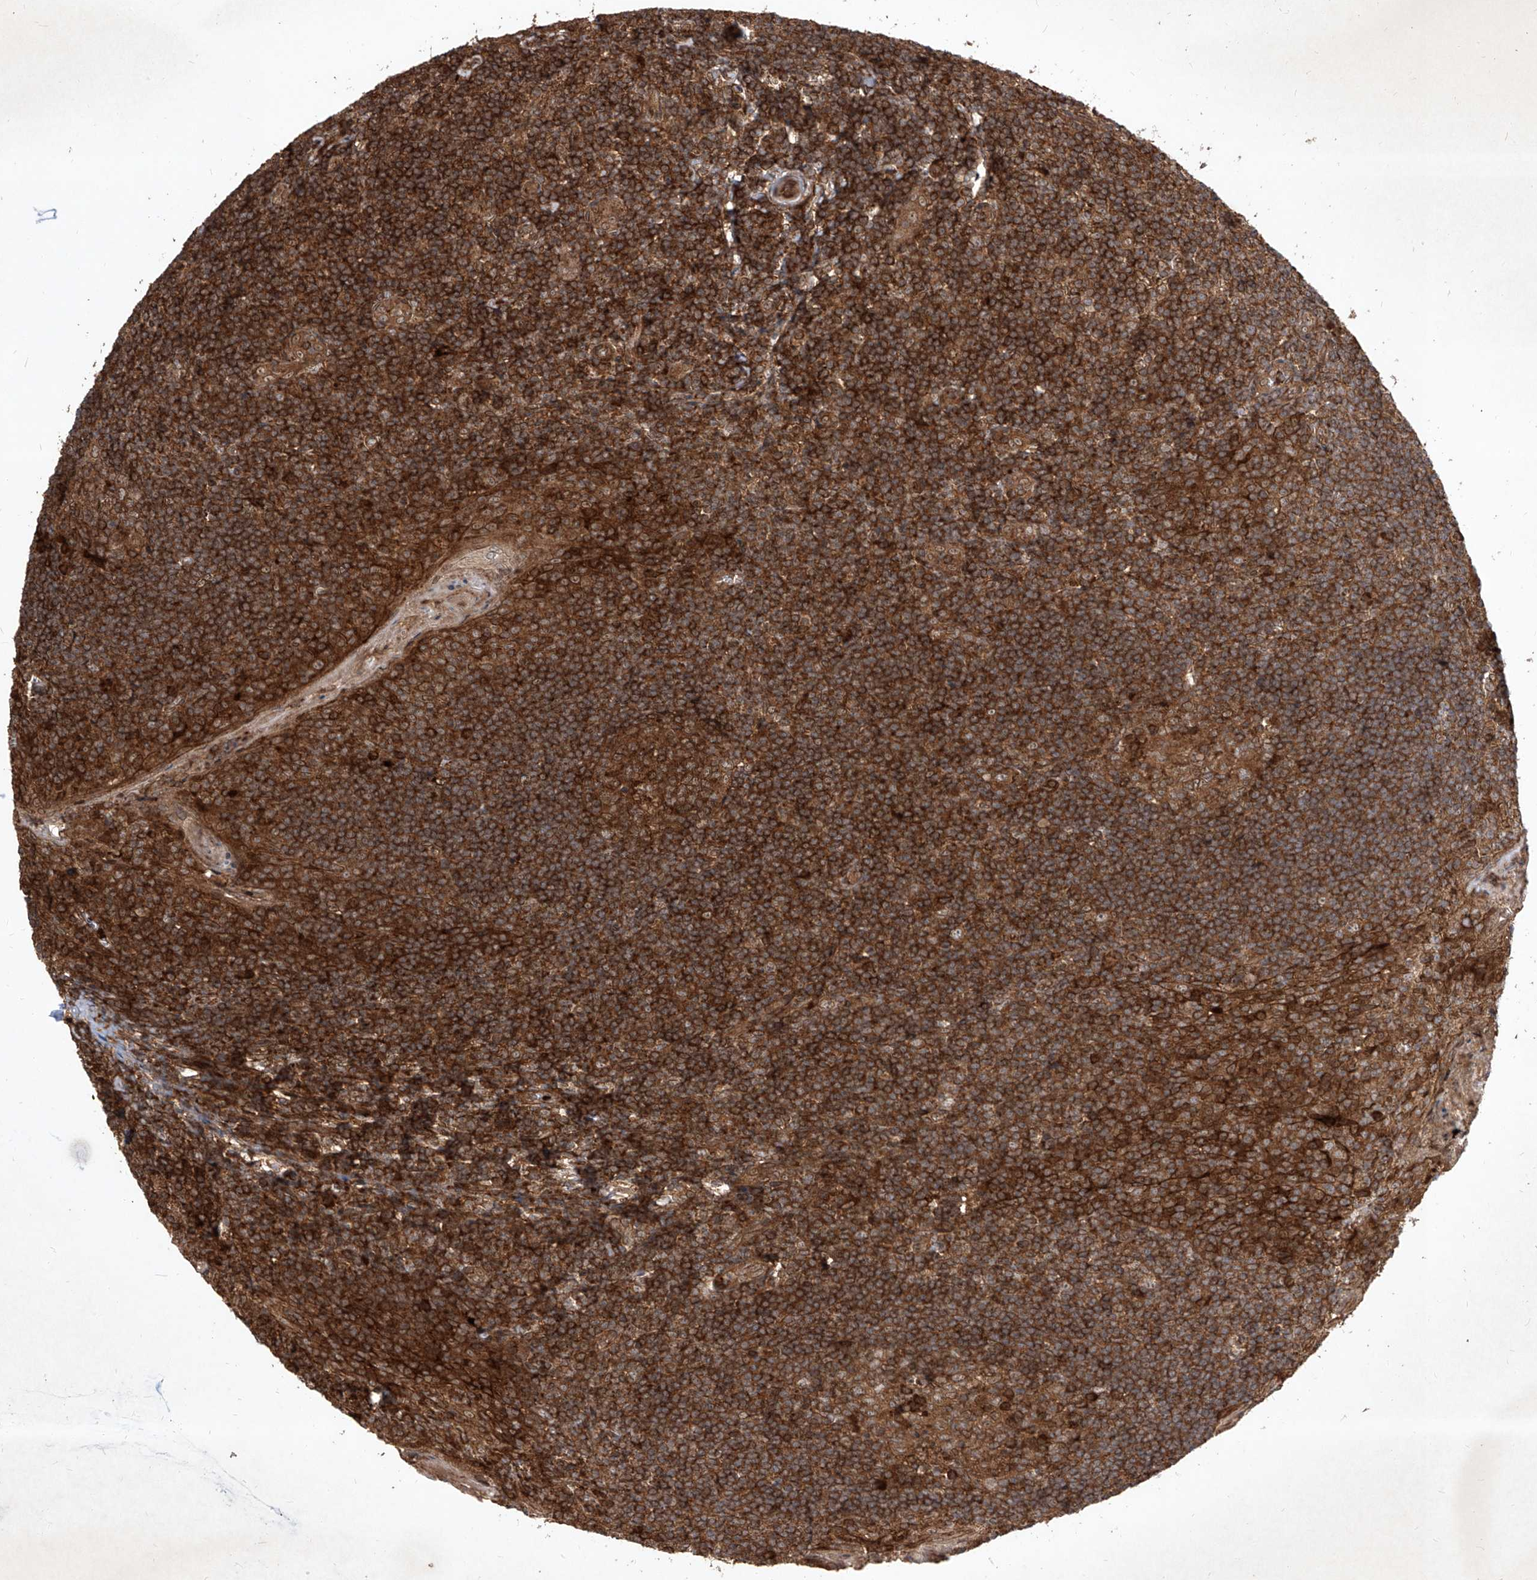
{"staining": {"intensity": "strong", "quantity": ">75%", "location": "cytoplasmic/membranous"}, "tissue": "tonsil", "cell_type": "Germinal center cells", "image_type": "normal", "snomed": [{"axis": "morphology", "description": "Normal tissue, NOS"}, {"axis": "topography", "description": "Tonsil"}], "caption": "Immunohistochemical staining of normal tonsil displays strong cytoplasmic/membranous protein positivity in approximately >75% of germinal center cells.", "gene": "MAGED2", "patient": {"sex": "male", "age": 27}}